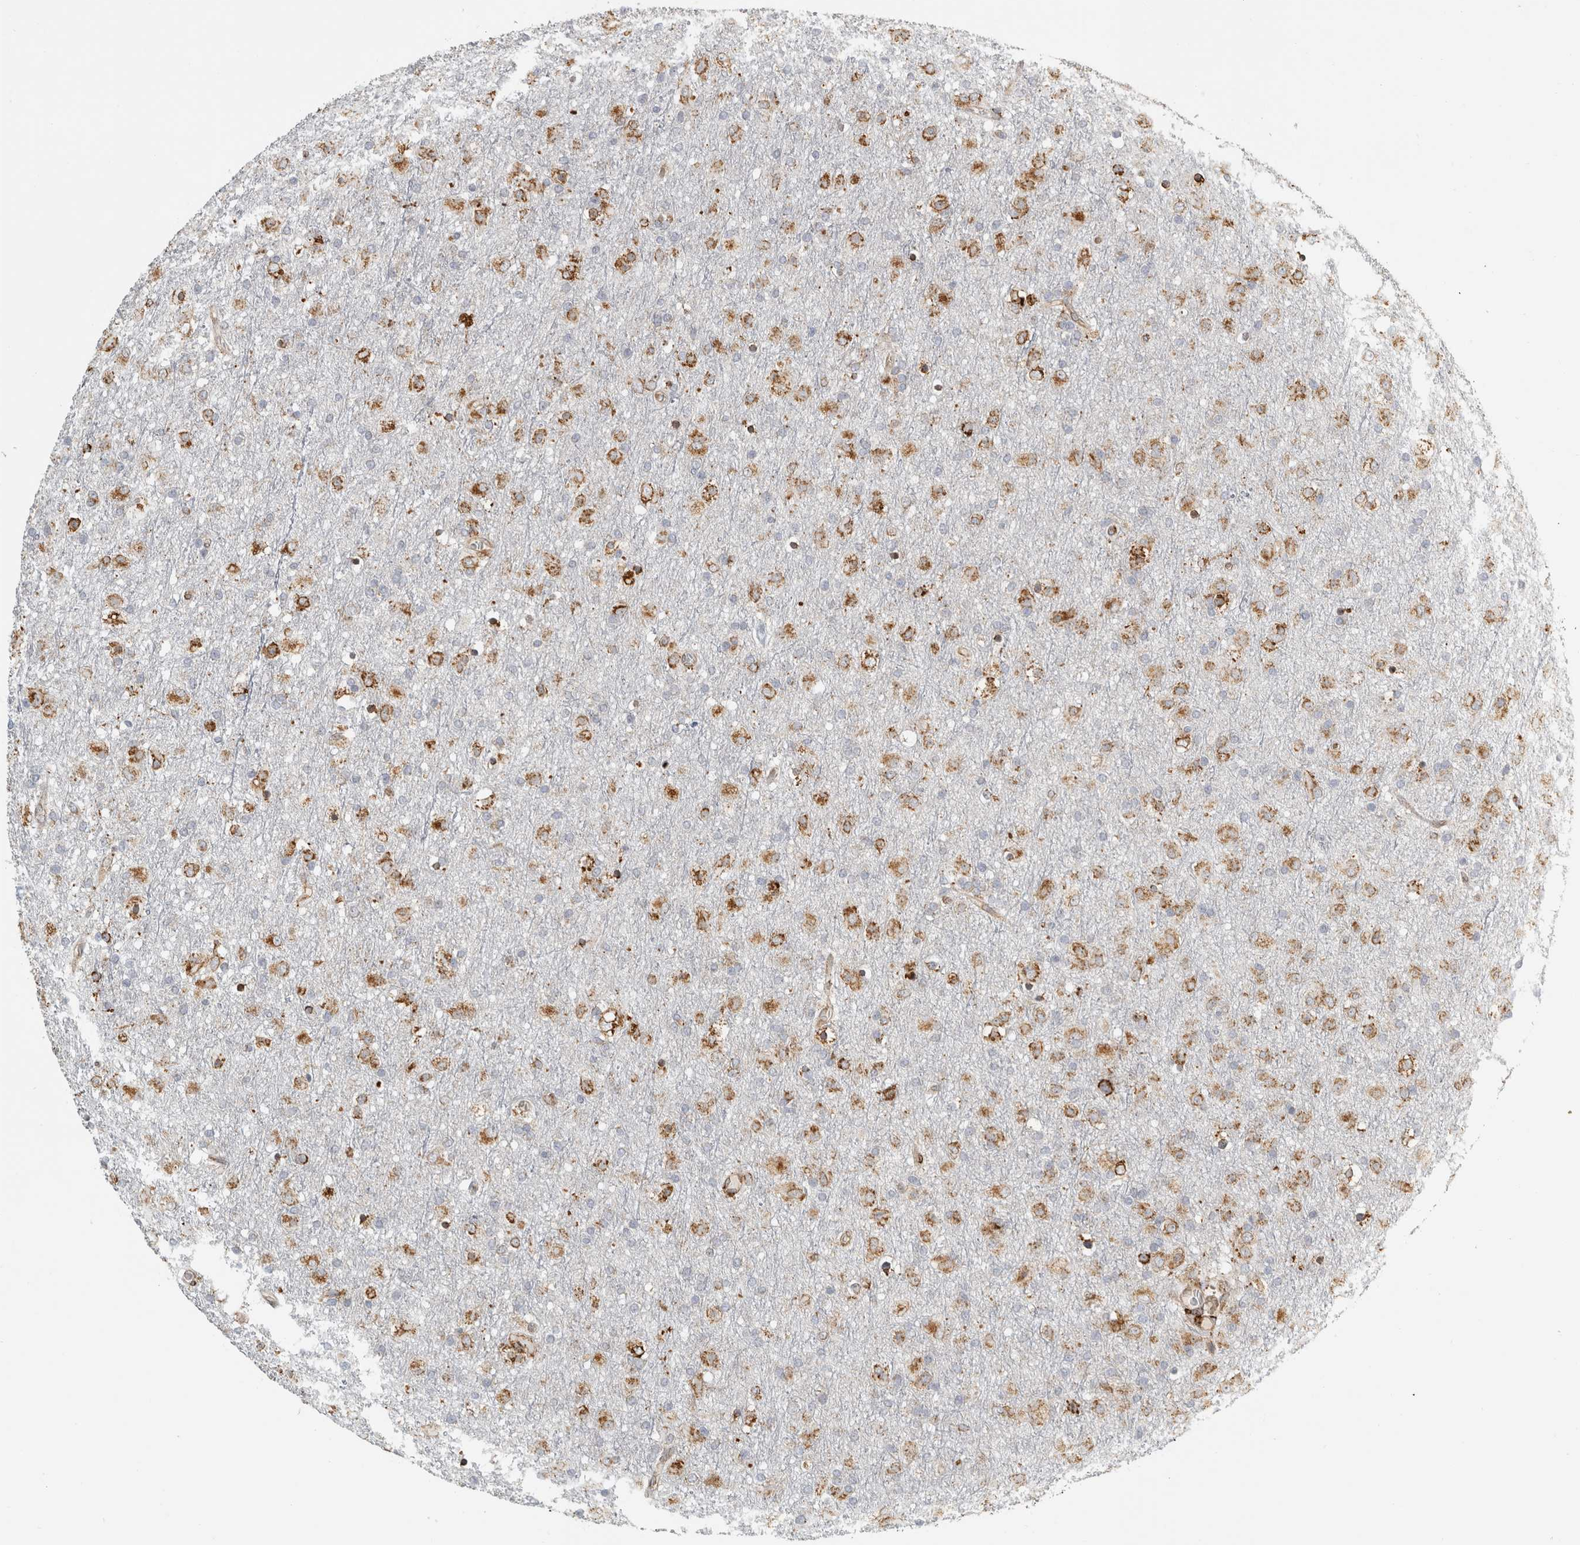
{"staining": {"intensity": "moderate", "quantity": "25%-75%", "location": "cytoplasmic/membranous"}, "tissue": "glioma", "cell_type": "Tumor cells", "image_type": "cancer", "snomed": [{"axis": "morphology", "description": "Glioma, malignant, Low grade"}, {"axis": "topography", "description": "Brain"}], "caption": "DAB (3,3'-diaminobenzidine) immunohistochemical staining of human malignant glioma (low-grade) shows moderate cytoplasmic/membranous protein expression in approximately 25%-75% of tumor cells.", "gene": "OSTN", "patient": {"sex": "male", "age": 65}}